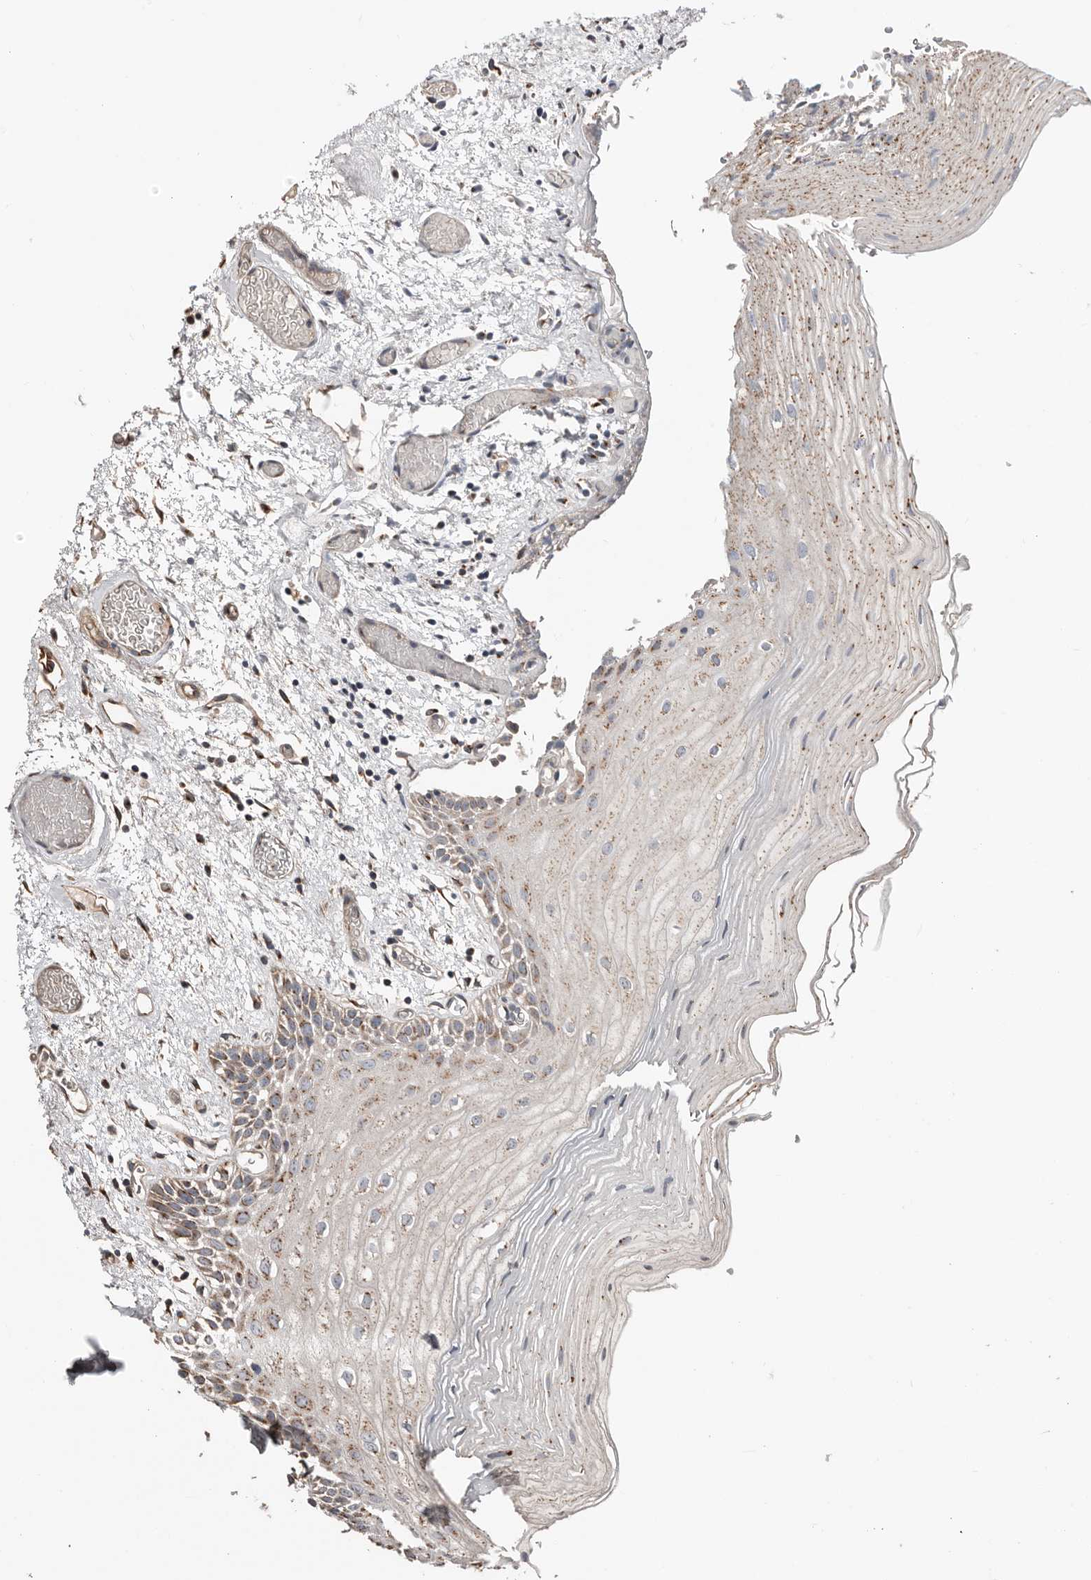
{"staining": {"intensity": "moderate", "quantity": ">75%", "location": "cytoplasmic/membranous"}, "tissue": "oral mucosa", "cell_type": "Squamous epithelial cells", "image_type": "normal", "snomed": [{"axis": "morphology", "description": "Normal tissue, NOS"}, {"axis": "topography", "description": "Oral tissue"}], "caption": "Immunohistochemical staining of benign oral mucosa exhibits moderate cytoplasmic/membranous protein expression in approximately >75% of squamous epithelial cells. (IHC, brightfield microscopy, high magnification).", "gene": "COG1", "patient": {"sex": "male", "age": 52}}